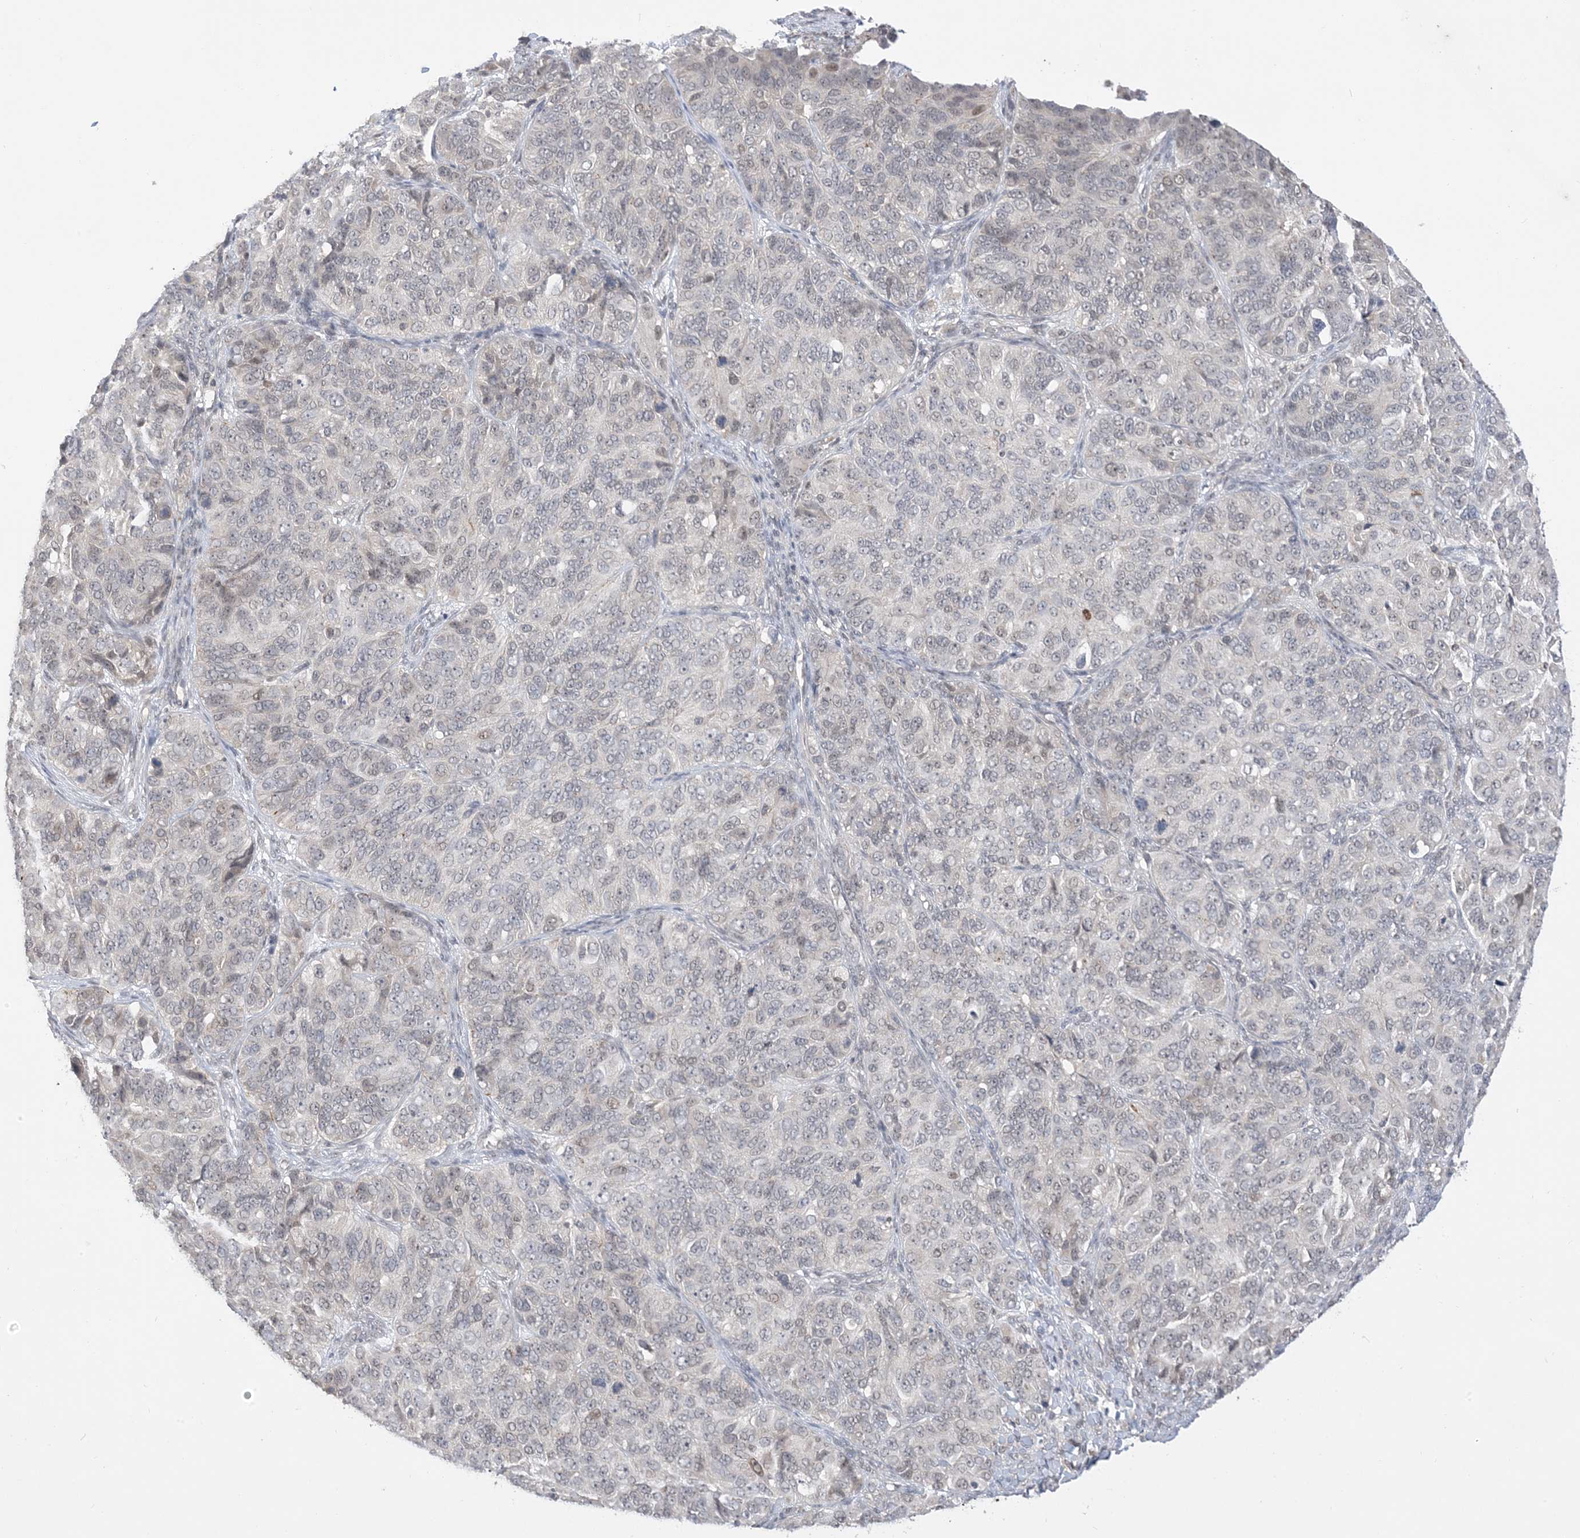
{"staining": {"intensity": "weak", "quantity": "<25%", "location": "nuclear"}, "tissue": "ovarian cancer", "cell_type": "Tumor cells", "image_type": "cancer", "snomed": [{"axis": "morphology", "description": "Carcinoma, endometroid"}, {"axis": "topography", "description": "Ovary"}], "caption": "DAB immunohistochemical staining of human endometroid carcinoma (ovarian) demonstrates no significant positivity in tumor cells. (Immunohistochemistry, brightfield microscopy, high magnification).", "gene": "RANBP9", "patient": {"sex": "female", "age": 51}}